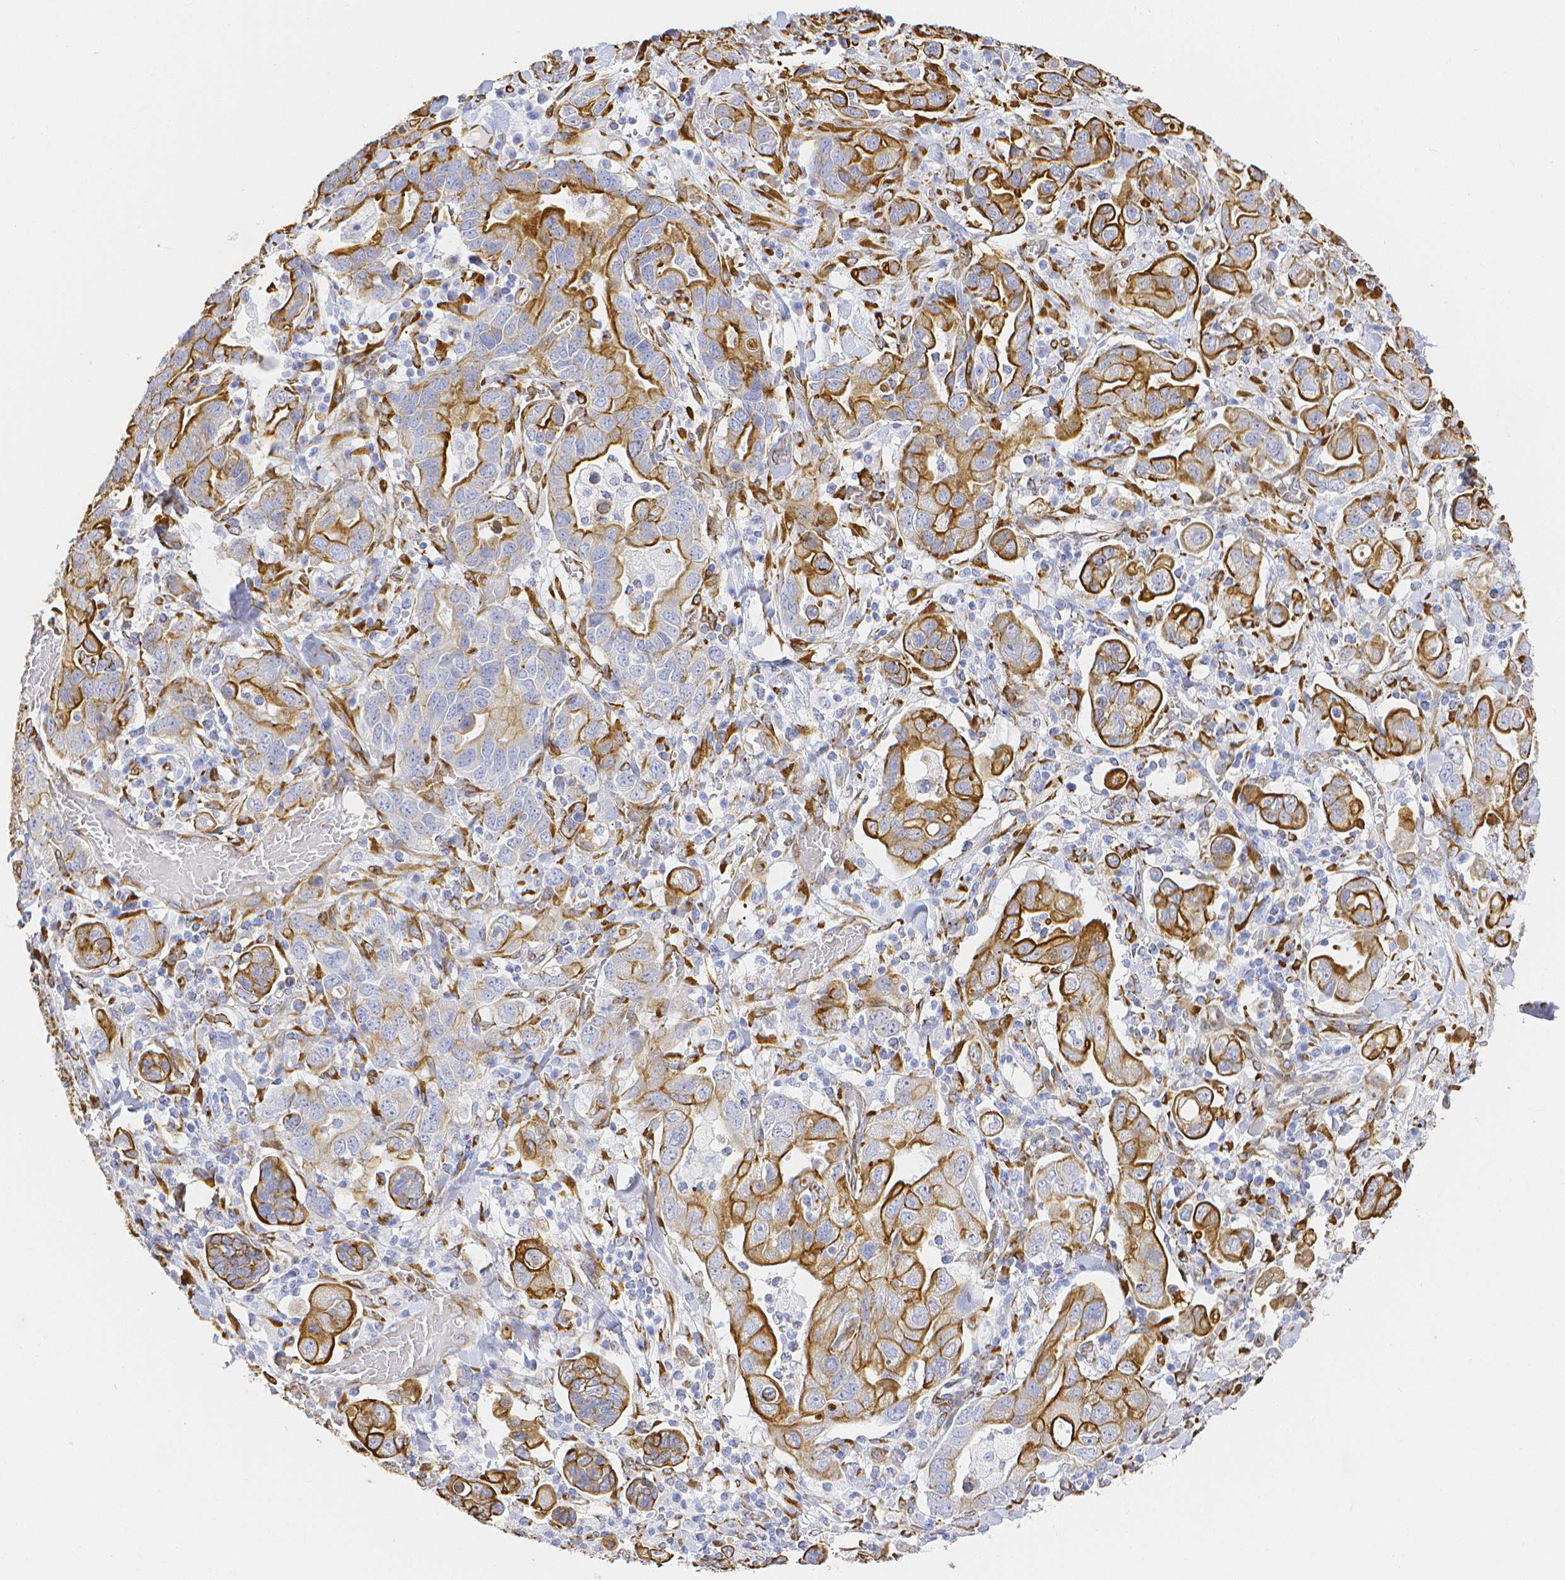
{"staining": {"intensity": "strong", "quantity": "<25%", "location": "cytoplasmic/membranous"}, "tissue": "stomach cancer", "cell_type": "Tumor cells", "image_type": "cancer", "snomed": [{"axis": "morphology", "description": "Adenocarcinoma, NOS"}, {"axis": "topography", "description": "Stomach, upper"}, {"axis": "topography", "description": "Stomach"}], "caption": "This is a micrograph of immunohistochemistry (IHC) staining of stomach adenocarcinoma, which shows strong staining in the cytoplasmic/membranous of tumor cells.", "gene": "SMURF1", "patient": {"sex": "male", "age": 62}}